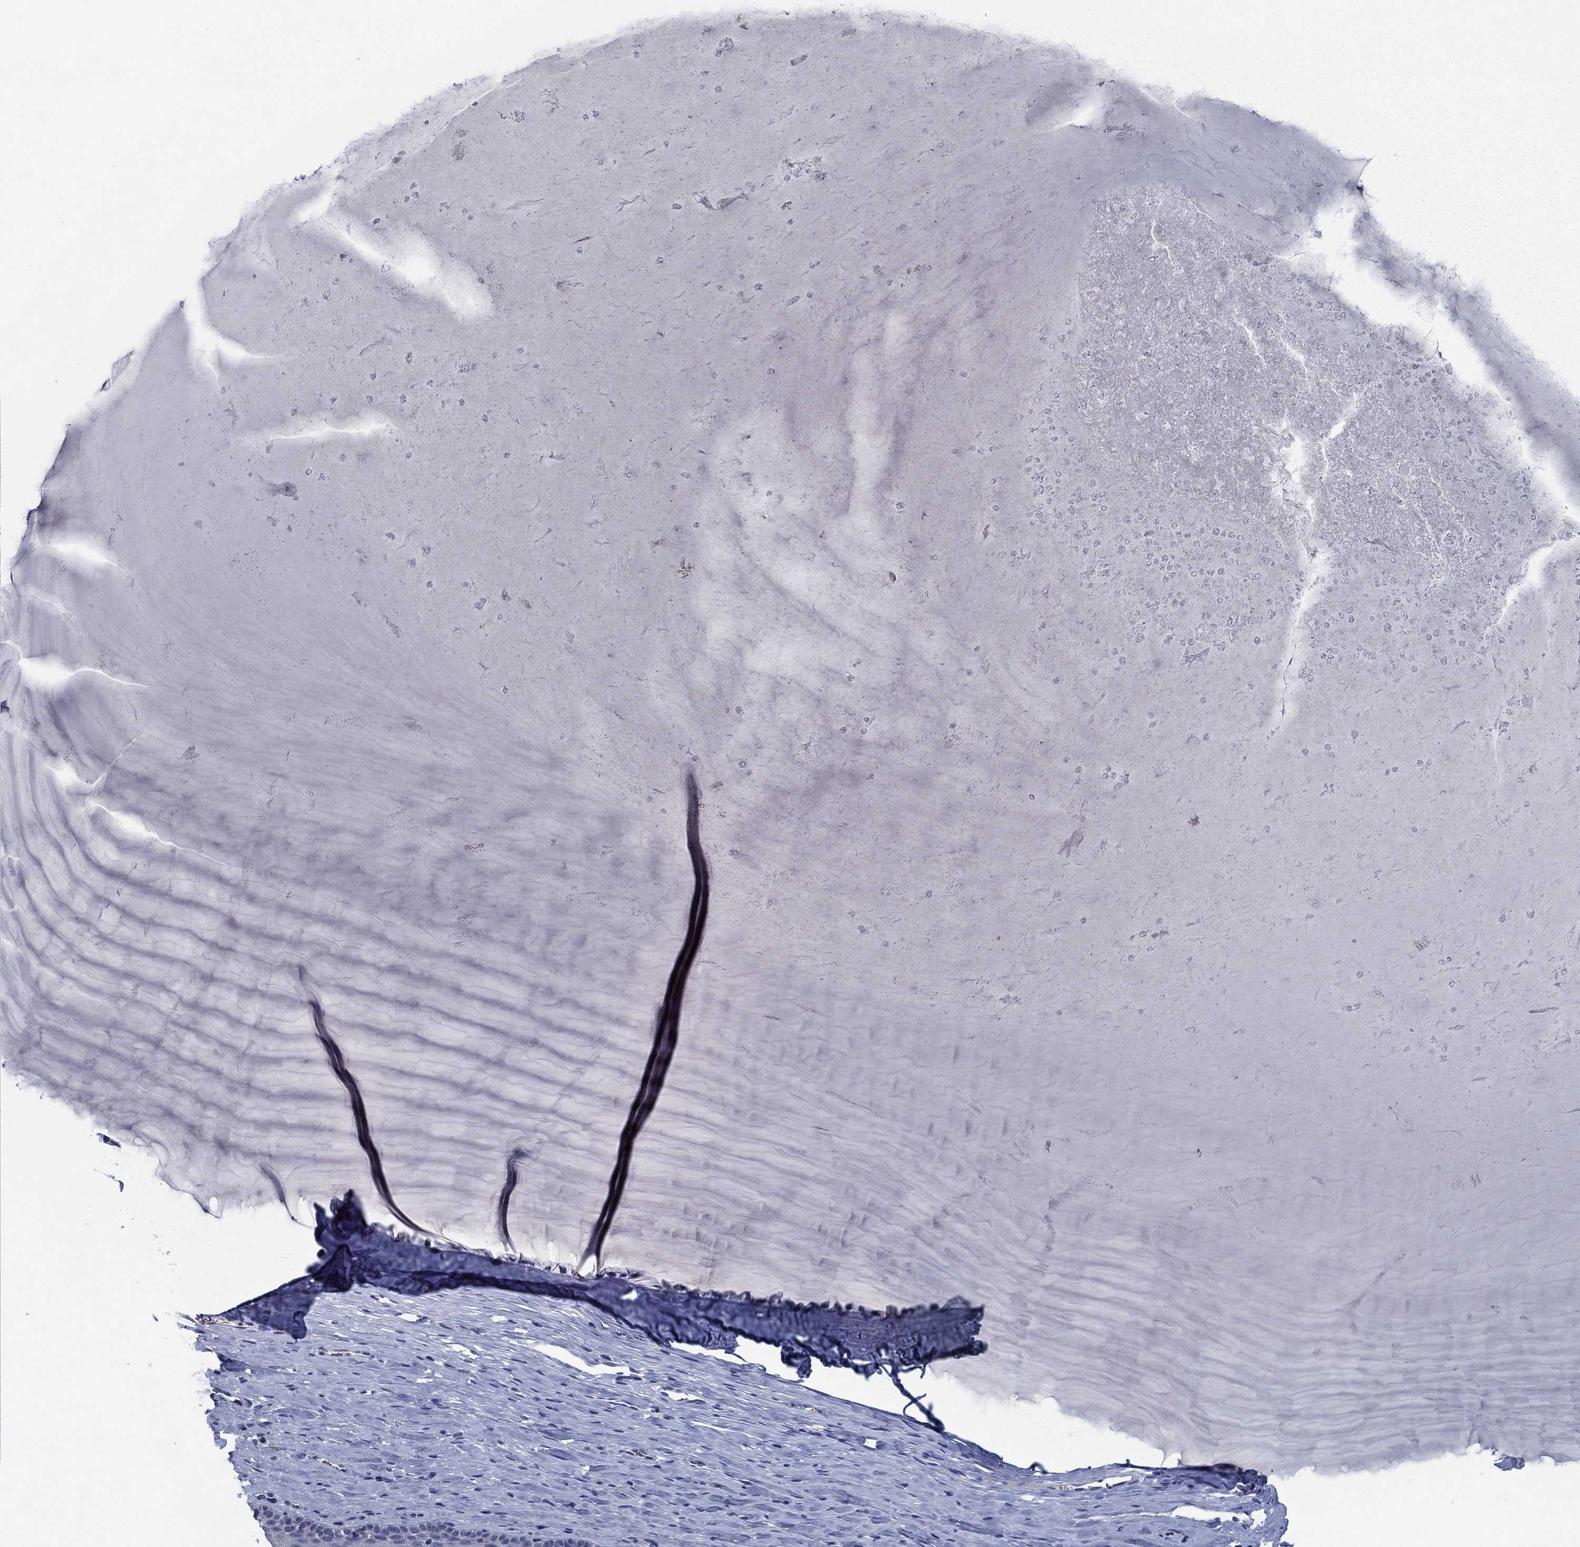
{"staining": {"intensity": "negative", "quantity": "none", "location": "none"}, "tissue": "cervix", "cell_type": "Glandular cells", "image_type": "normal", "snomed": [{"axis": "morphology", "description": "Normal tissue, NOS"}, {"axis": "topography", "description": "Cervix"}], "caption": "Histopathology image shows no significant protein expression in glandular cells of normal cervix. (DAB (3,3'-diaminobenzidine) immunohistochemistry, high magnification).", "gene": "PNMA8A", "patient": {"sex": "female", "age": 40}}